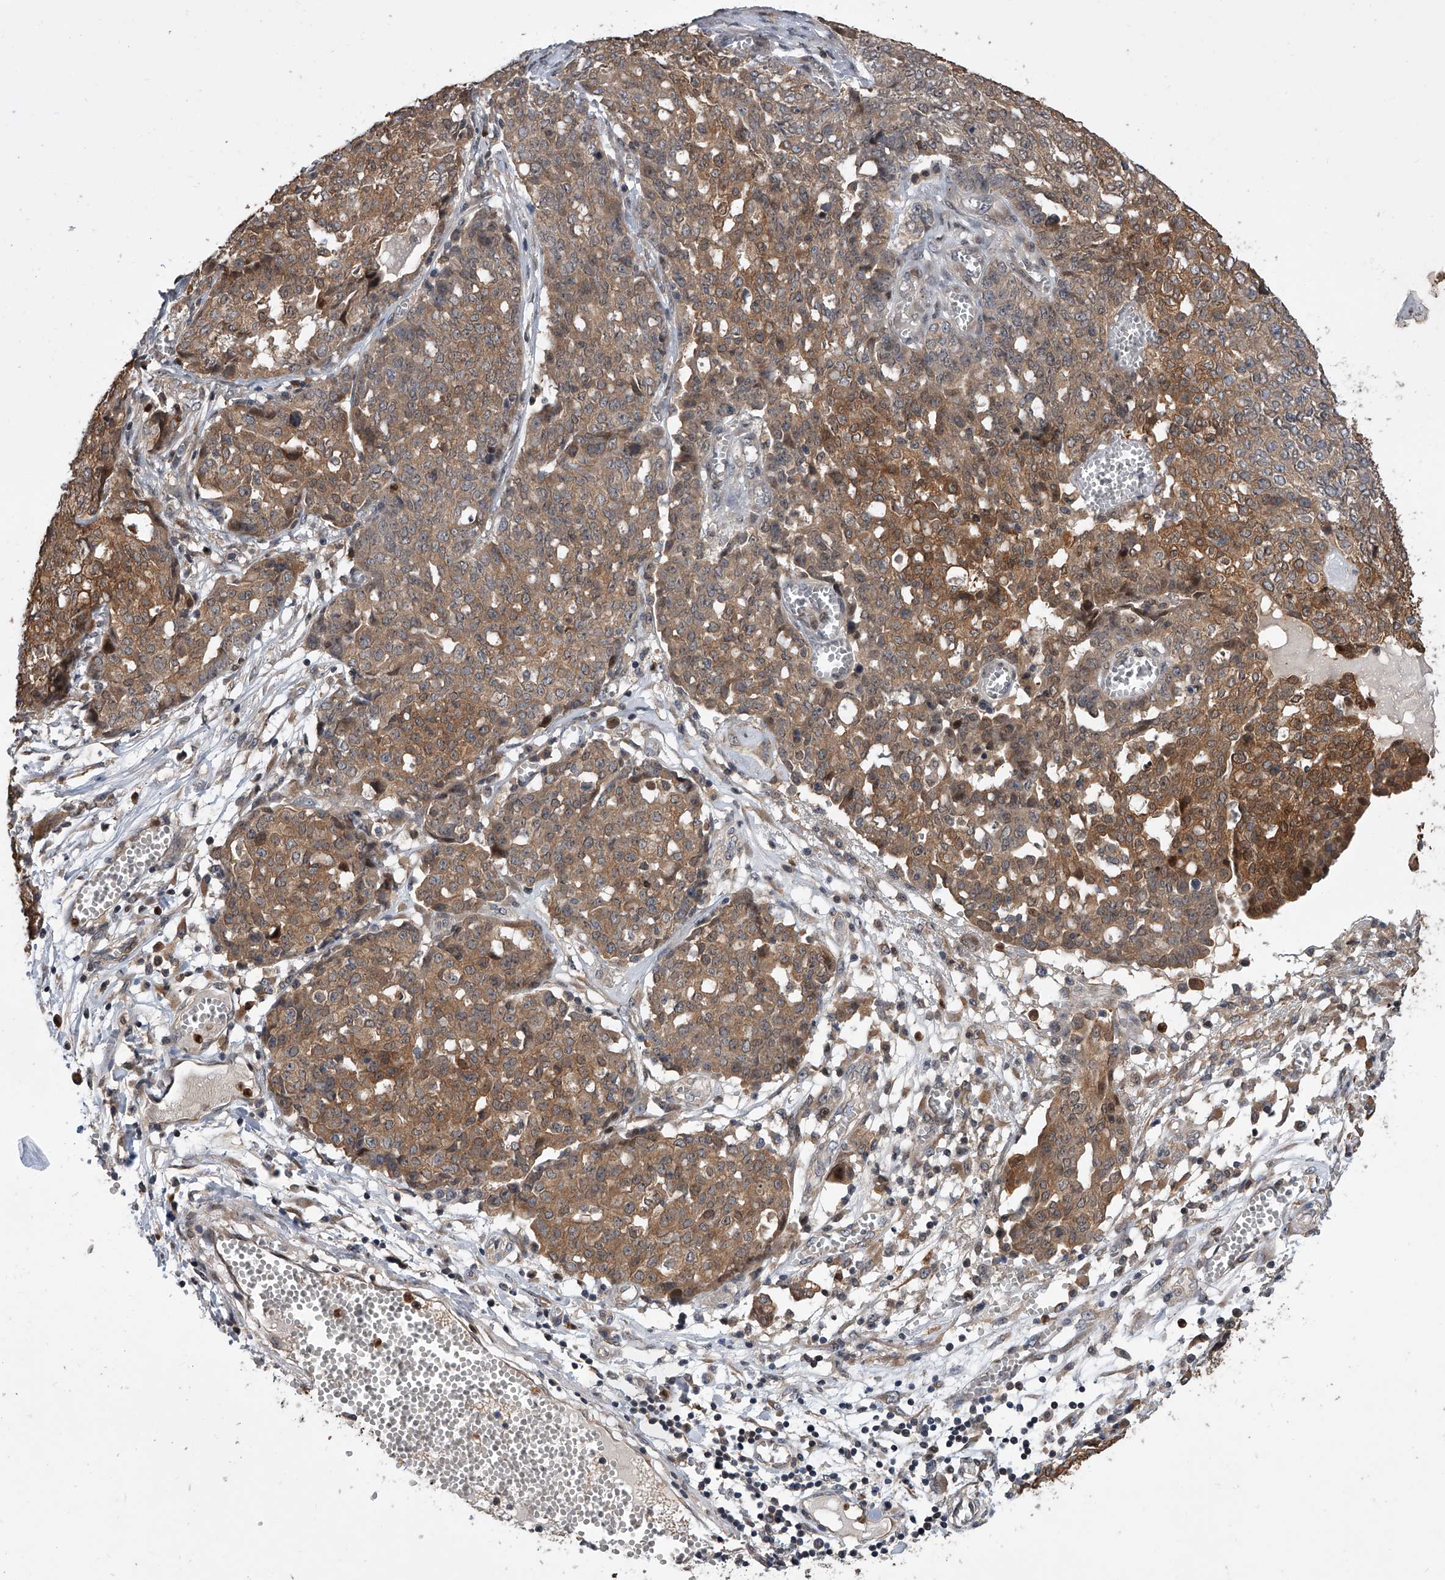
{"staining": {"intensity": "moderate", "quantity": ">75%", "location": "cytoplasmic/membranous"}, "tissue": "ovarian cancer", "cell_type": "Tumor cells", "image_type": "cancer", "snomed": [{"axis": "morphology", "description": "Cystadenocarcinoma, serous, NOS"}, {"axis": "topography", "description": "Soft tissue"}, {"axis": "topography", "description": "Ovary"}], "caption": "A medium amount of moderate cytoplasmic/membranous expression is identified in approximately >75% of tumor cells in ovarian cancer (serous cystadenocarcinoma) tissue.", "gene": "BHLHE23", "patient": {"sex": "female", "age": 57}}